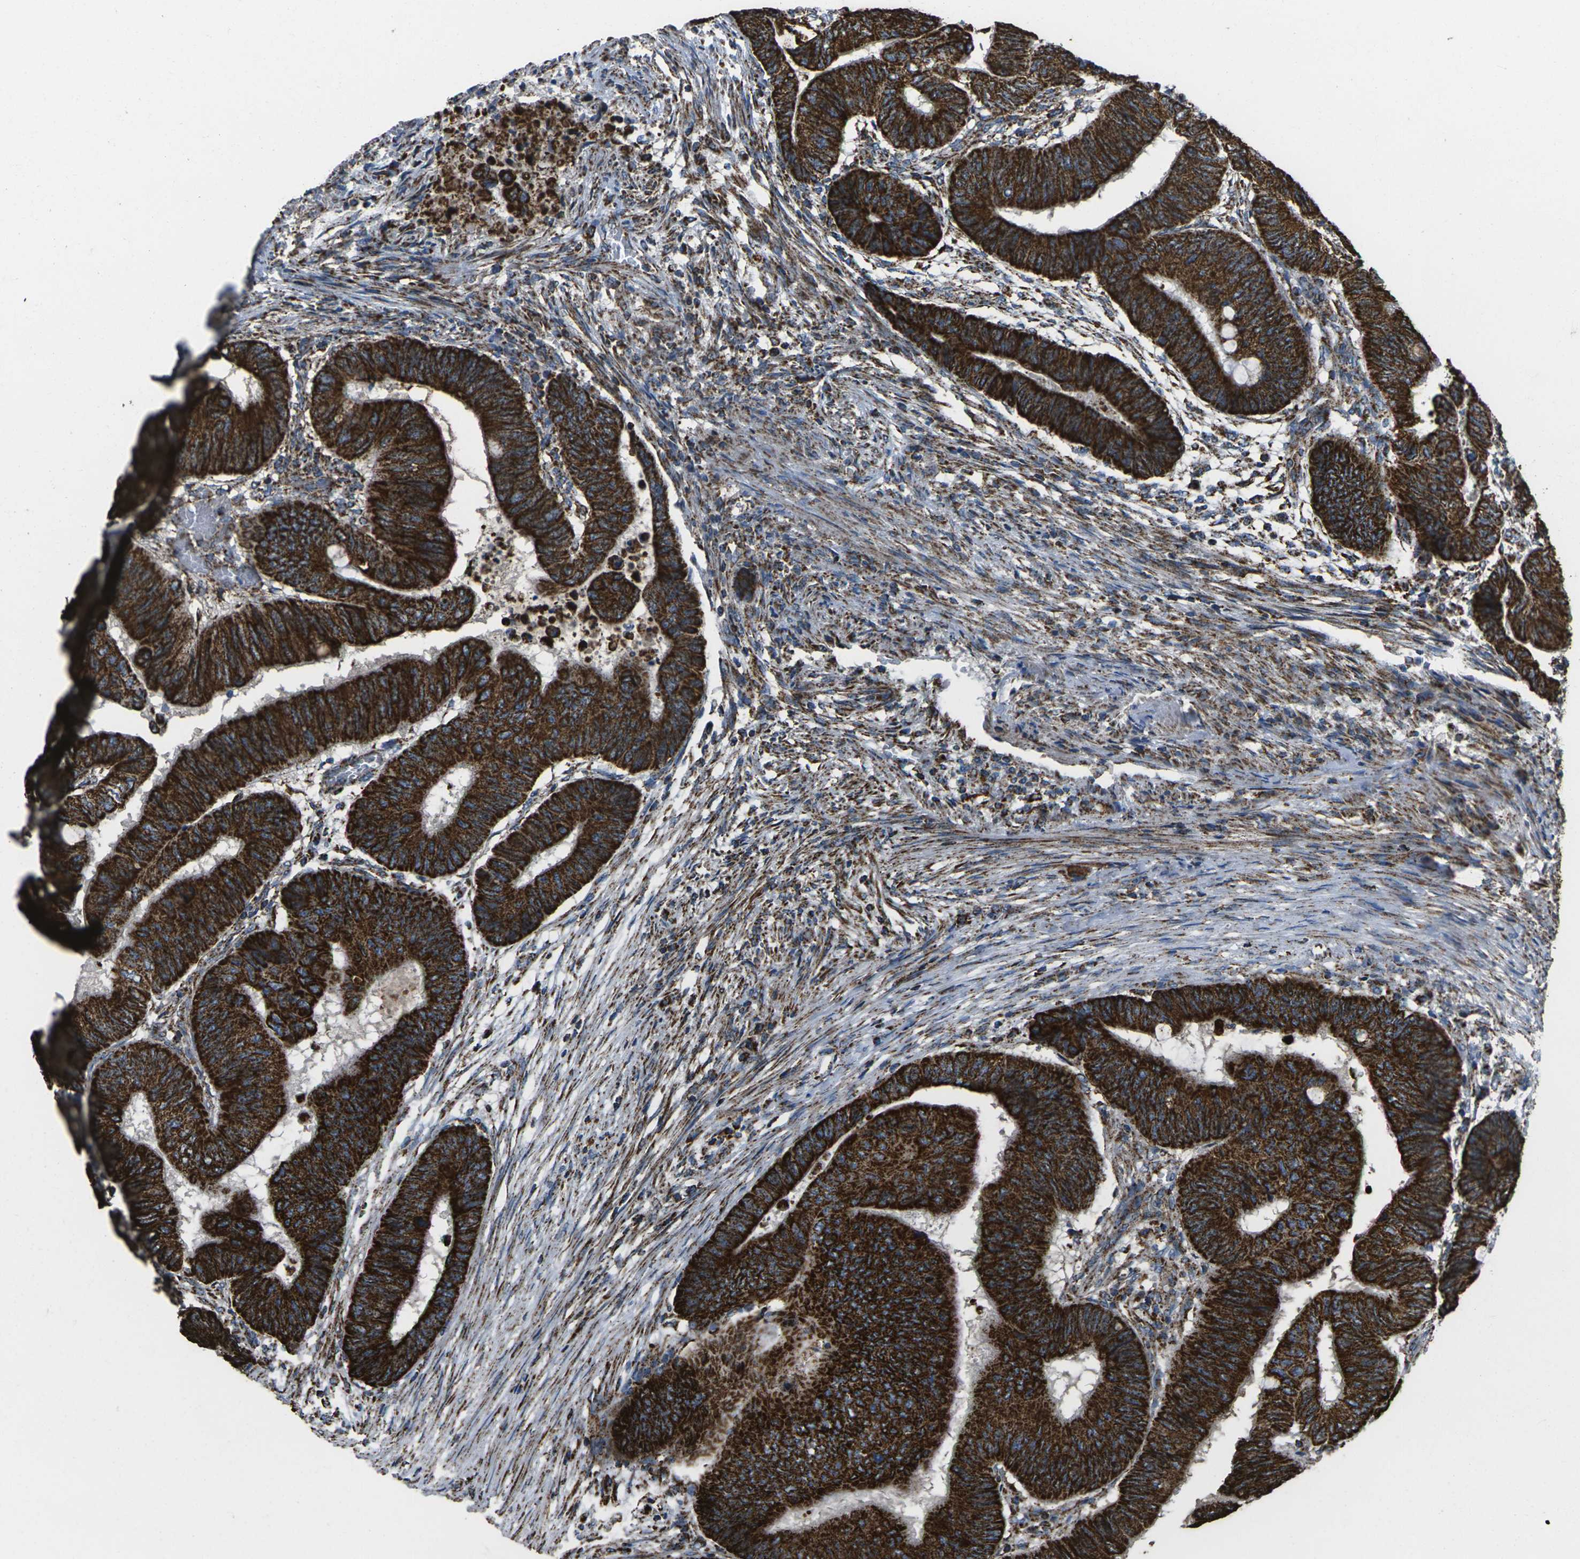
{"staining": {"intensity": "strong", "quantity": ">75%", "location": "cytoplasmic/membranous"}, "tissue": "colorectal cancer", "cell_type": "Tumor cells", "image_type": "cancer", "snomed": [{"axis": "morphology", "description": "Normal tissue, NOS"}, {"axis": "morphology", "description": "Adenocarcinoma, NOS"}, {"axis": "topography", "description": "Rectum"}, {"axis": "topography", "description": "Peripheral nerve tissue"}], "caption": "Adenocarcinoma (colorectal) was stained to show a protein in brown. There is high levels of strong cytoplasmic/membranous expression in about >75% of tumor cells.", "gene": "KLHL5", "patient": {"sex": "male", "age": 92}}